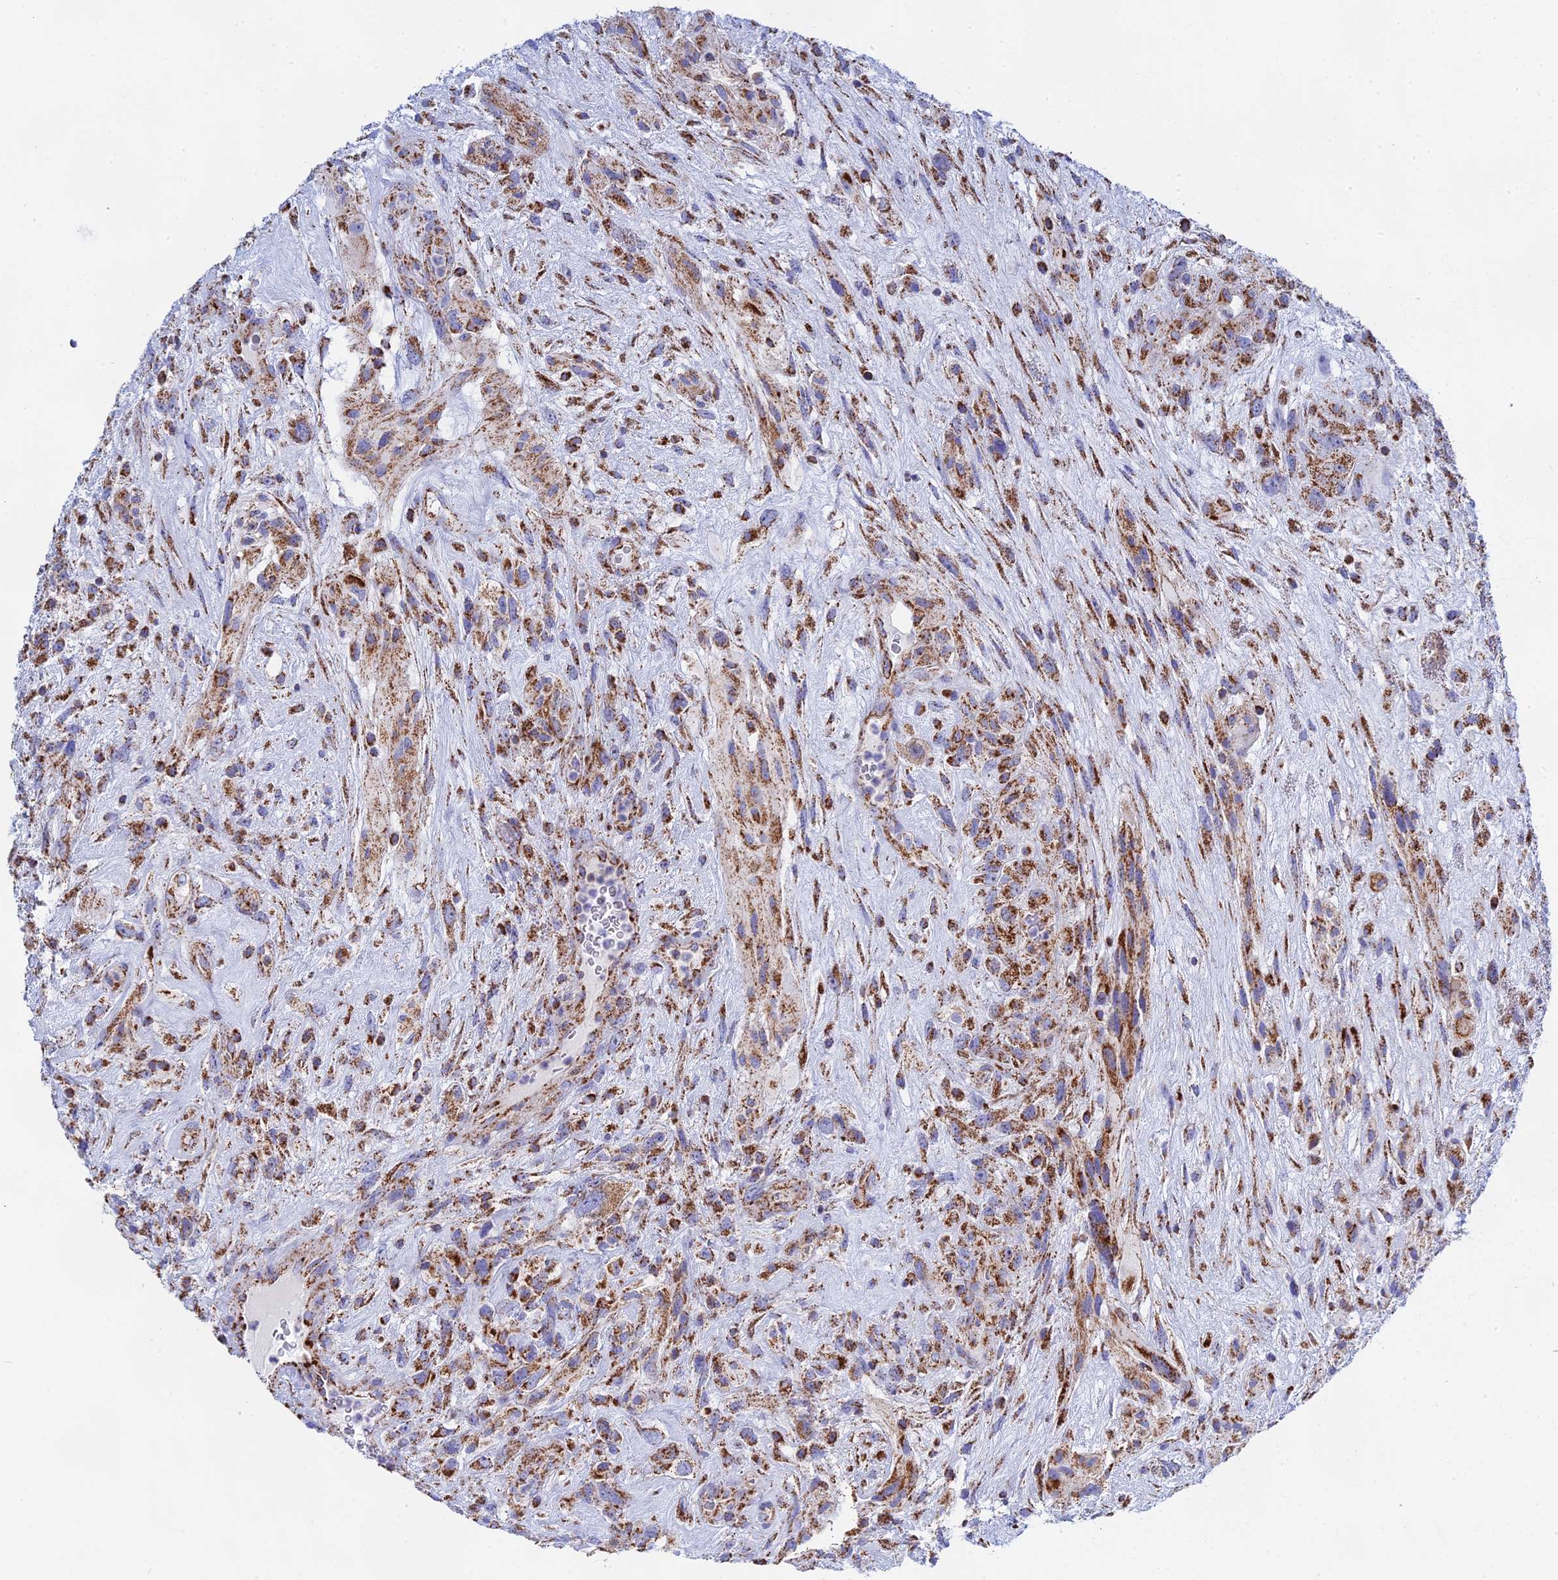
{"staining": {"intensity": "moderate", "quantity": ">75%", "location": "cytoplasmic/membranous"}, "tissue": "glioma", "cell_type": "Tumor cells", "image_type": "cancer", "snomed": [{"axis": "morphology", "description": "Glioma, malignant, High grade"}, {"axis": "topography", "description": "Brain"}], "caption": "Glioma stained with immunohistochemistry (IHC) demonstrates moderate cytoplasmic/membranous staining in approximately >75% of tumor cells.", "gene": "NDUFA5", "patient": {"sex": "male", "age": 61}}